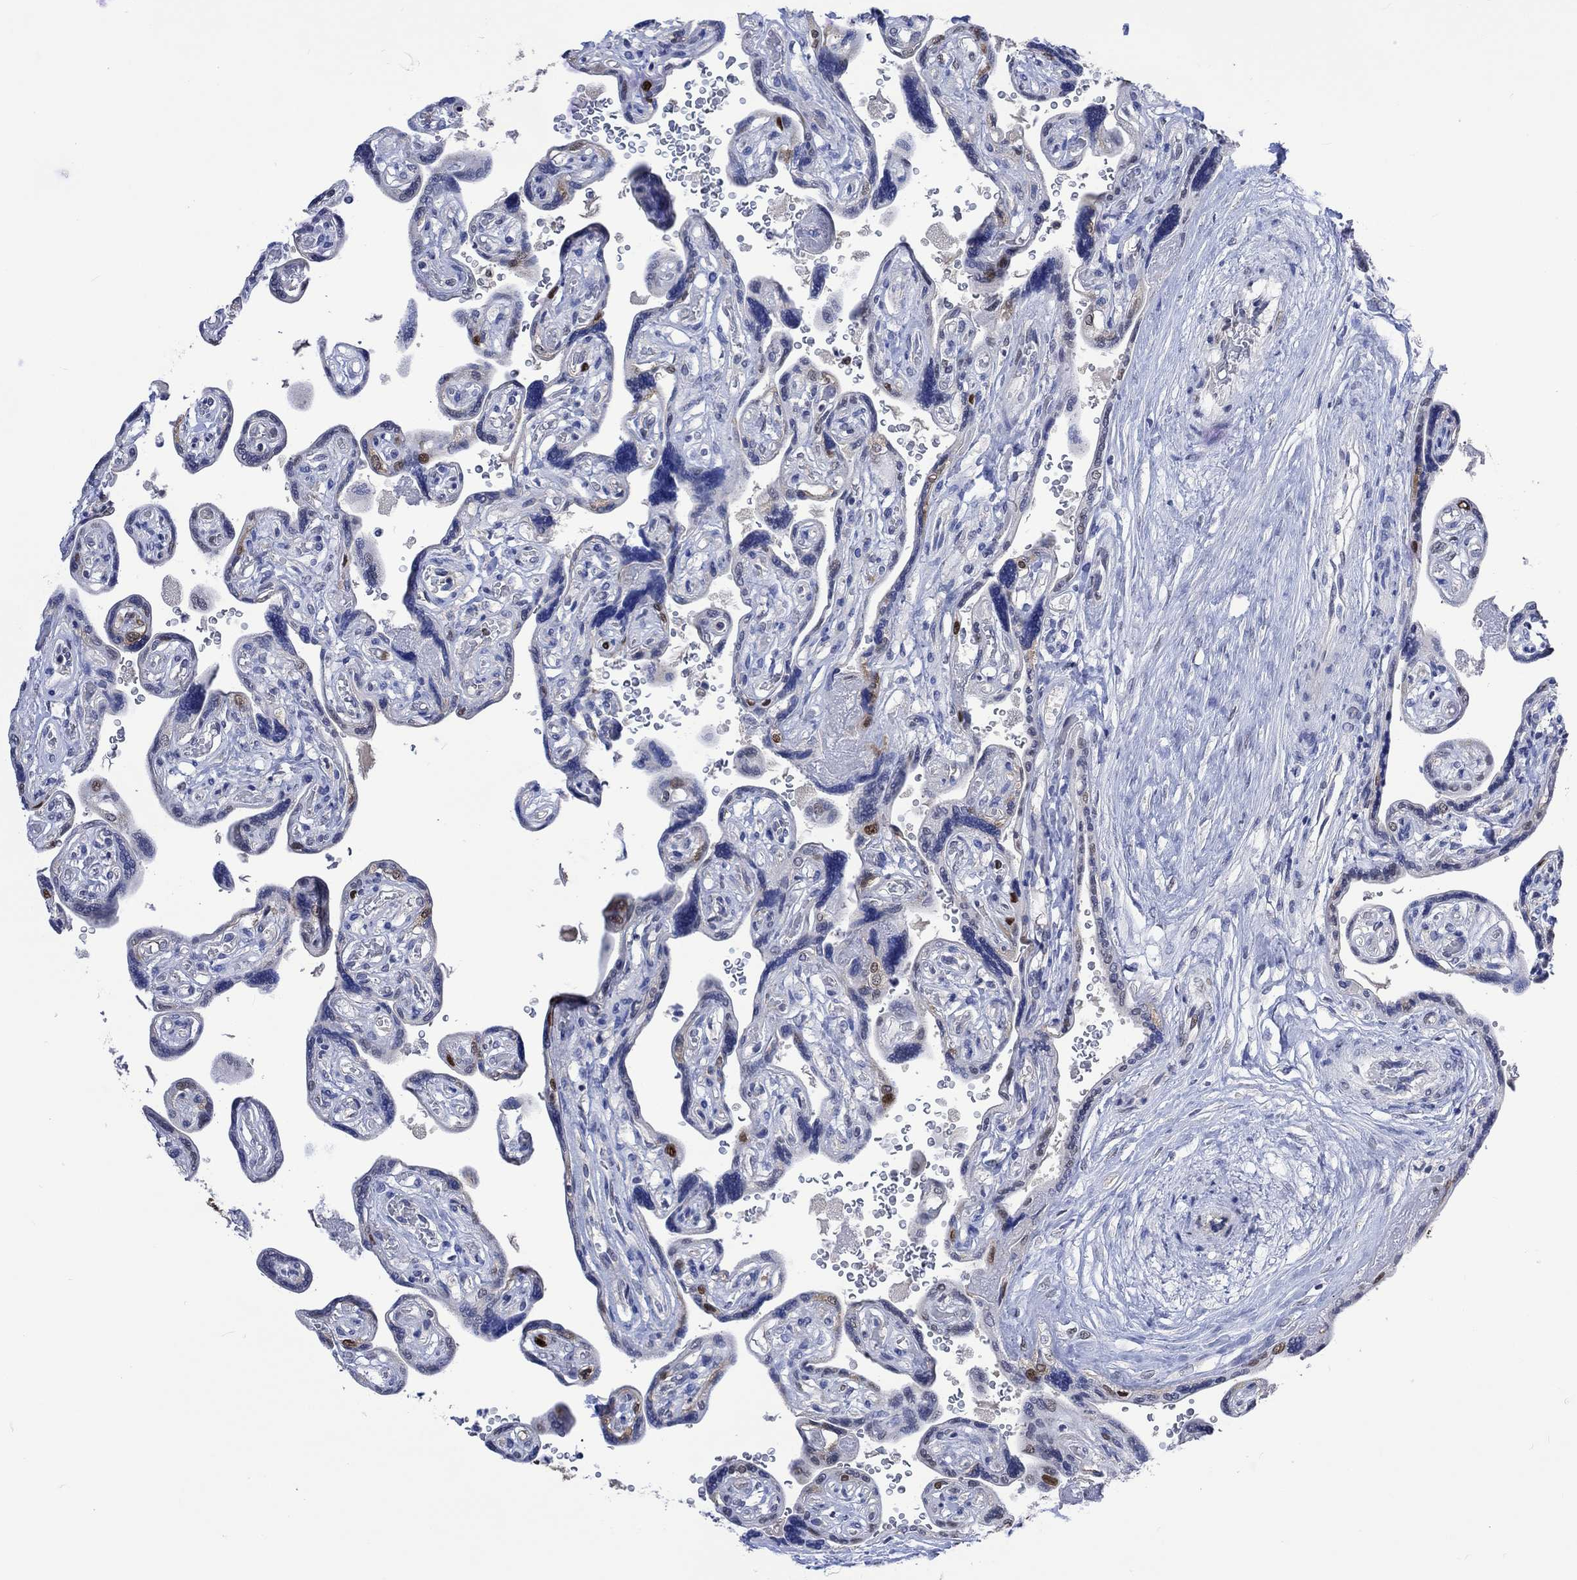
{"staining": {"intensity": "moderate", "quantity": "25%-75%", "location": "nuclear"}, "tissue": "placenta", "cell_type": "Decidual cells", "image_type": "normal", "snomed": [{"axis": "morphology", "description": "Normal tissue, NOS"}, {"axis": "topography", "description": "Placenta"}], "caption": "IHC staining of normal placenta, which demonstrates medium levels of moderate nuclear expression in about 25%-75% of decidual cells indicating moderate nuclear protein expression. The staining was performed using DAB (brown) for protein detection and nuclei were counterstained in hematoxylin (blue).", "gene": "RAD54L2", "patient": {"sex": "female", "age": 32}}